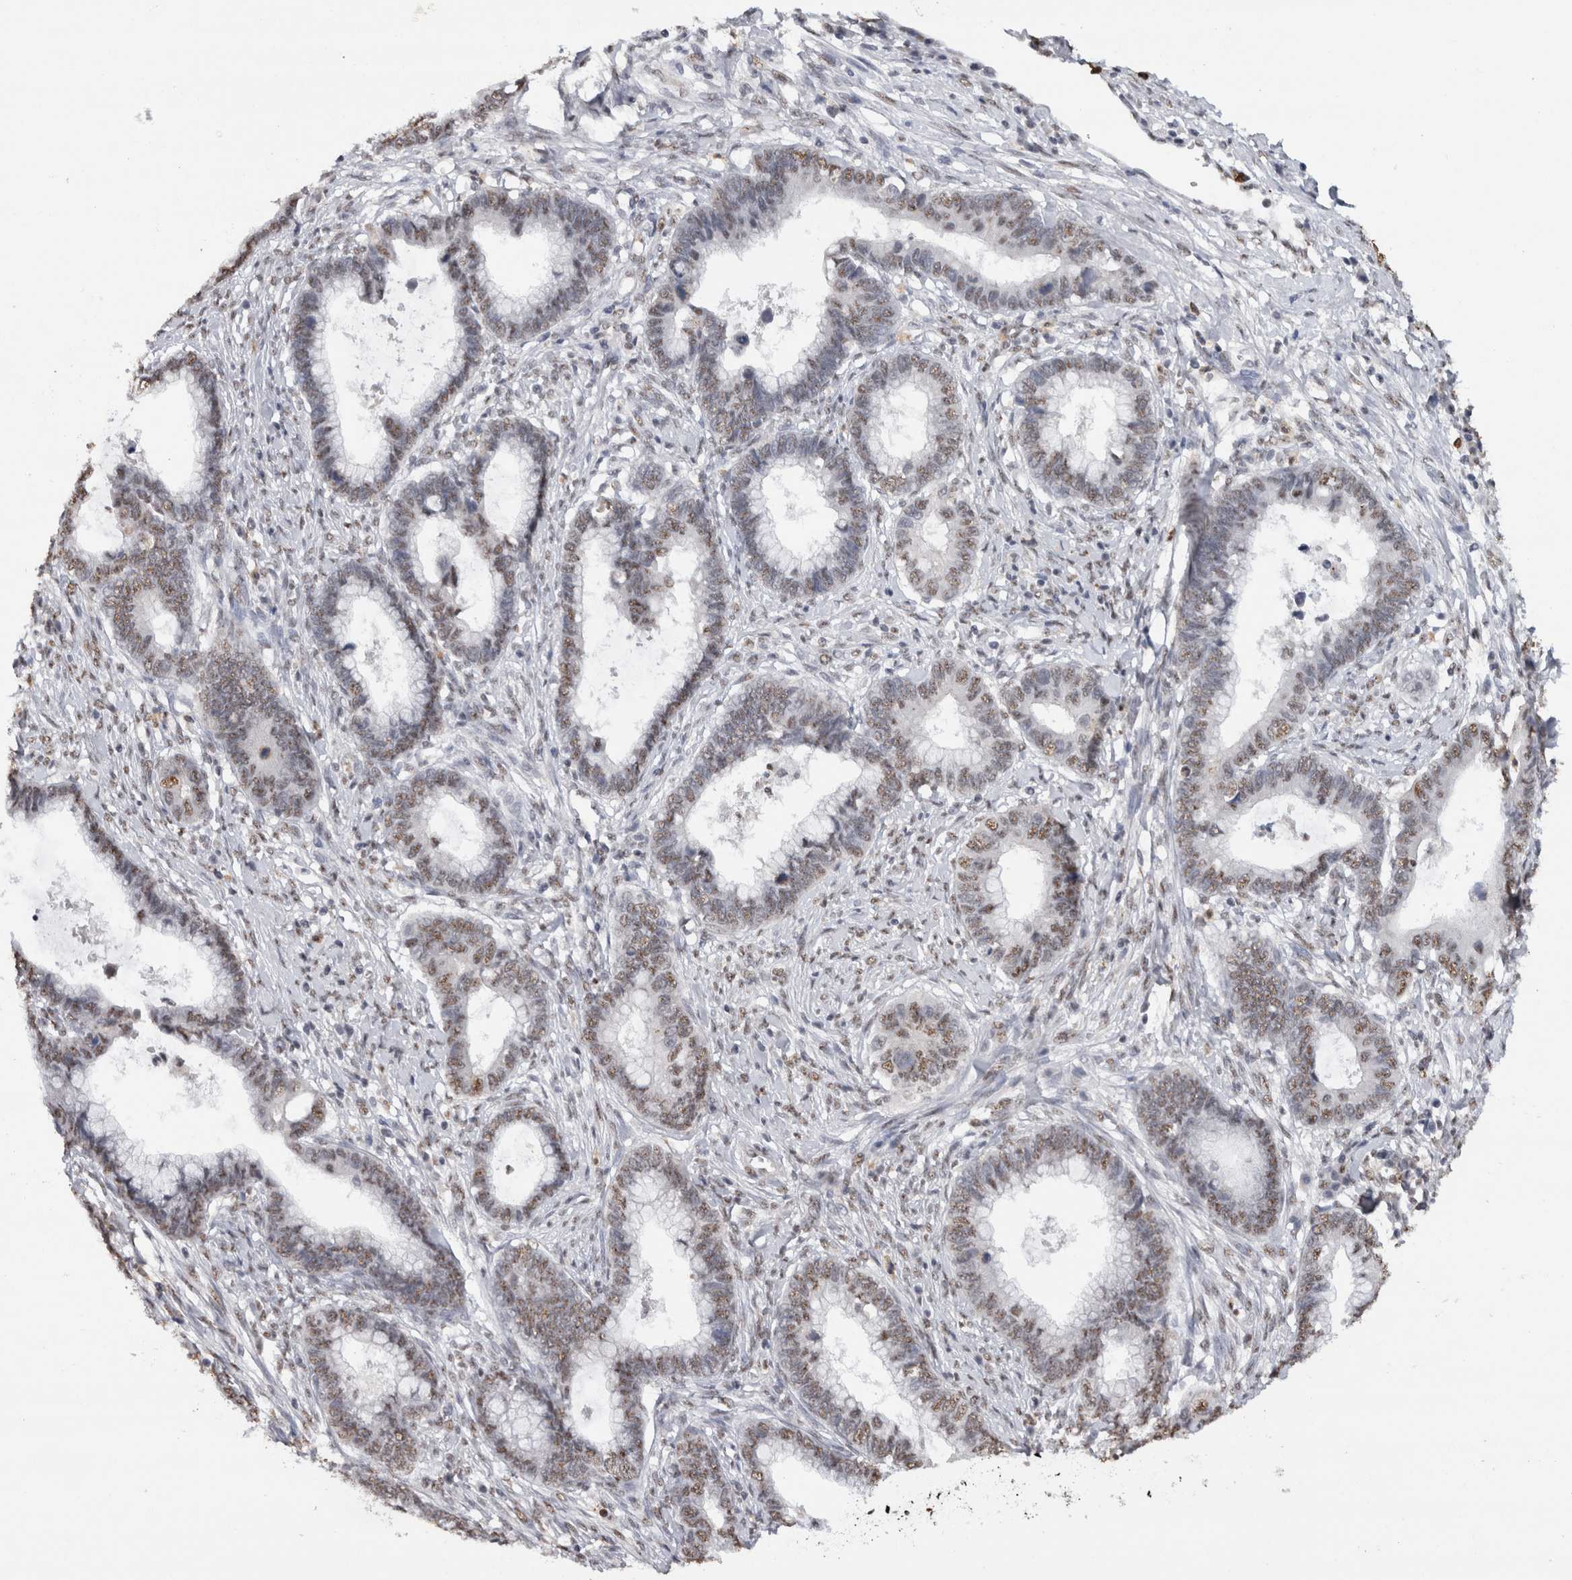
{"staining": {"intensity": "weak", "quantity": "25%-75%", "location": "nuclear"}, "tissue": "cervical cancer", "cell_type": "Tumor cells", "image_type": "cancer", "snomed": [{"axis": "morphology", "description": "Adenocarcinoma, NOS"}, {"axis": "topography", "description": "Cervix"}], "caption": "Cervical adenocarcinoma tissue exhibits weak nuclear expression in approximately 25%-75% of tumor cells The staining is performed using DAB brown chromogen to label protein expression. The nuclei are counter-stained blue using hematoxylin.", "gene": "RPS6KA2", "patient": {"sex": "female", "age": 44}}